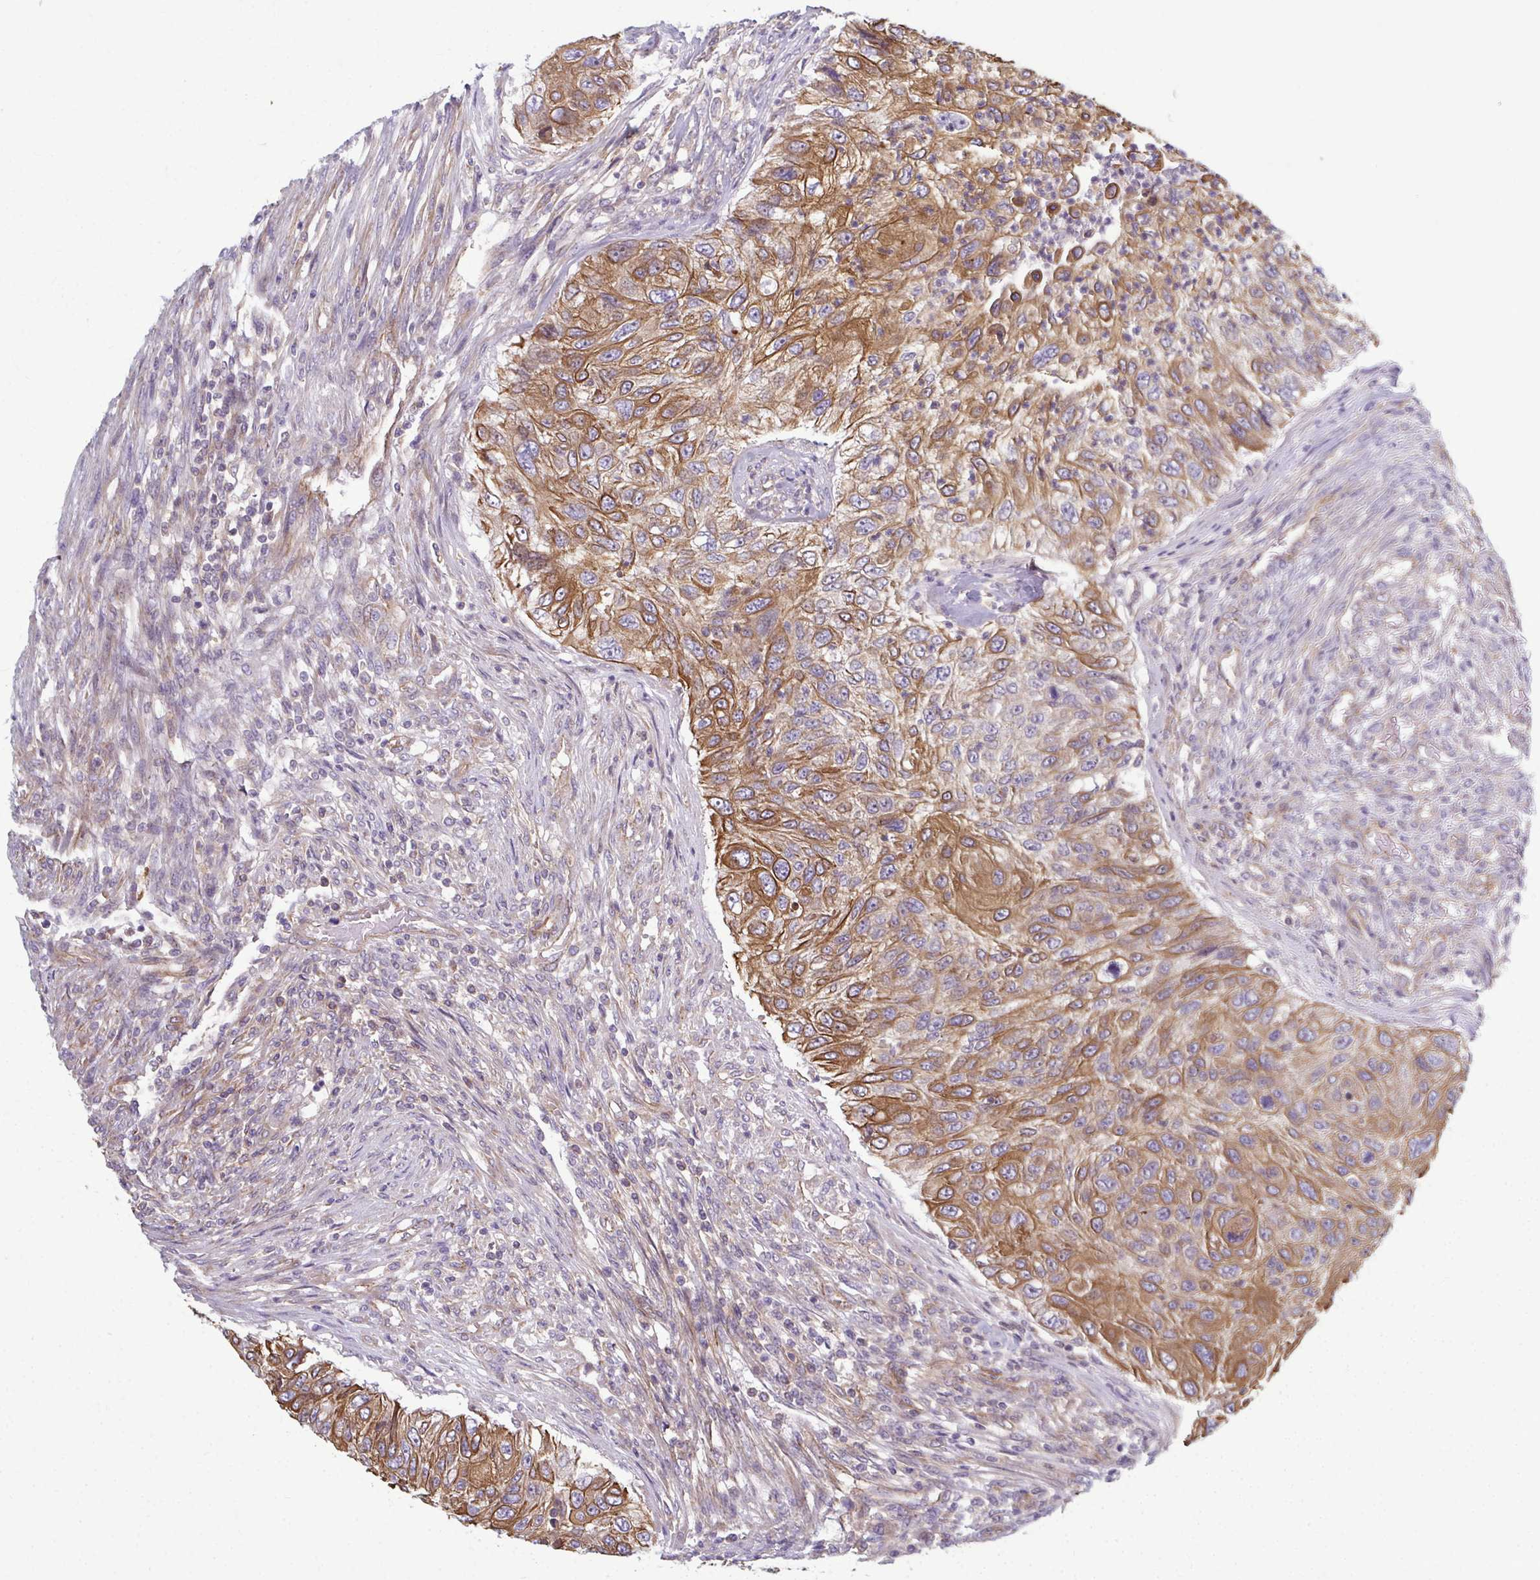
{"staining": {"intensity": "moderate", "quantity": ">75%", "location": "cytoplasmic/membranous"}, "tissue": "urothelial cancer", "cell_type": "Tumor cells", "image_type": "cancer", "snomed": [{"axis": "morphology", "description": "Urothelial carcinoma, High grade"}, {"axis": "topography", "description": "Urinary bladder"}], "caption": "A brown stain highlights moderate cytoplasmic/membranous positivity of a protein in human urothelial cancer tumor cells. (brown staining indicates protein expression, while blue staining denotes nuclei).", "gene": "EID2B", "patient": {"sex": "female", "age": 60}}